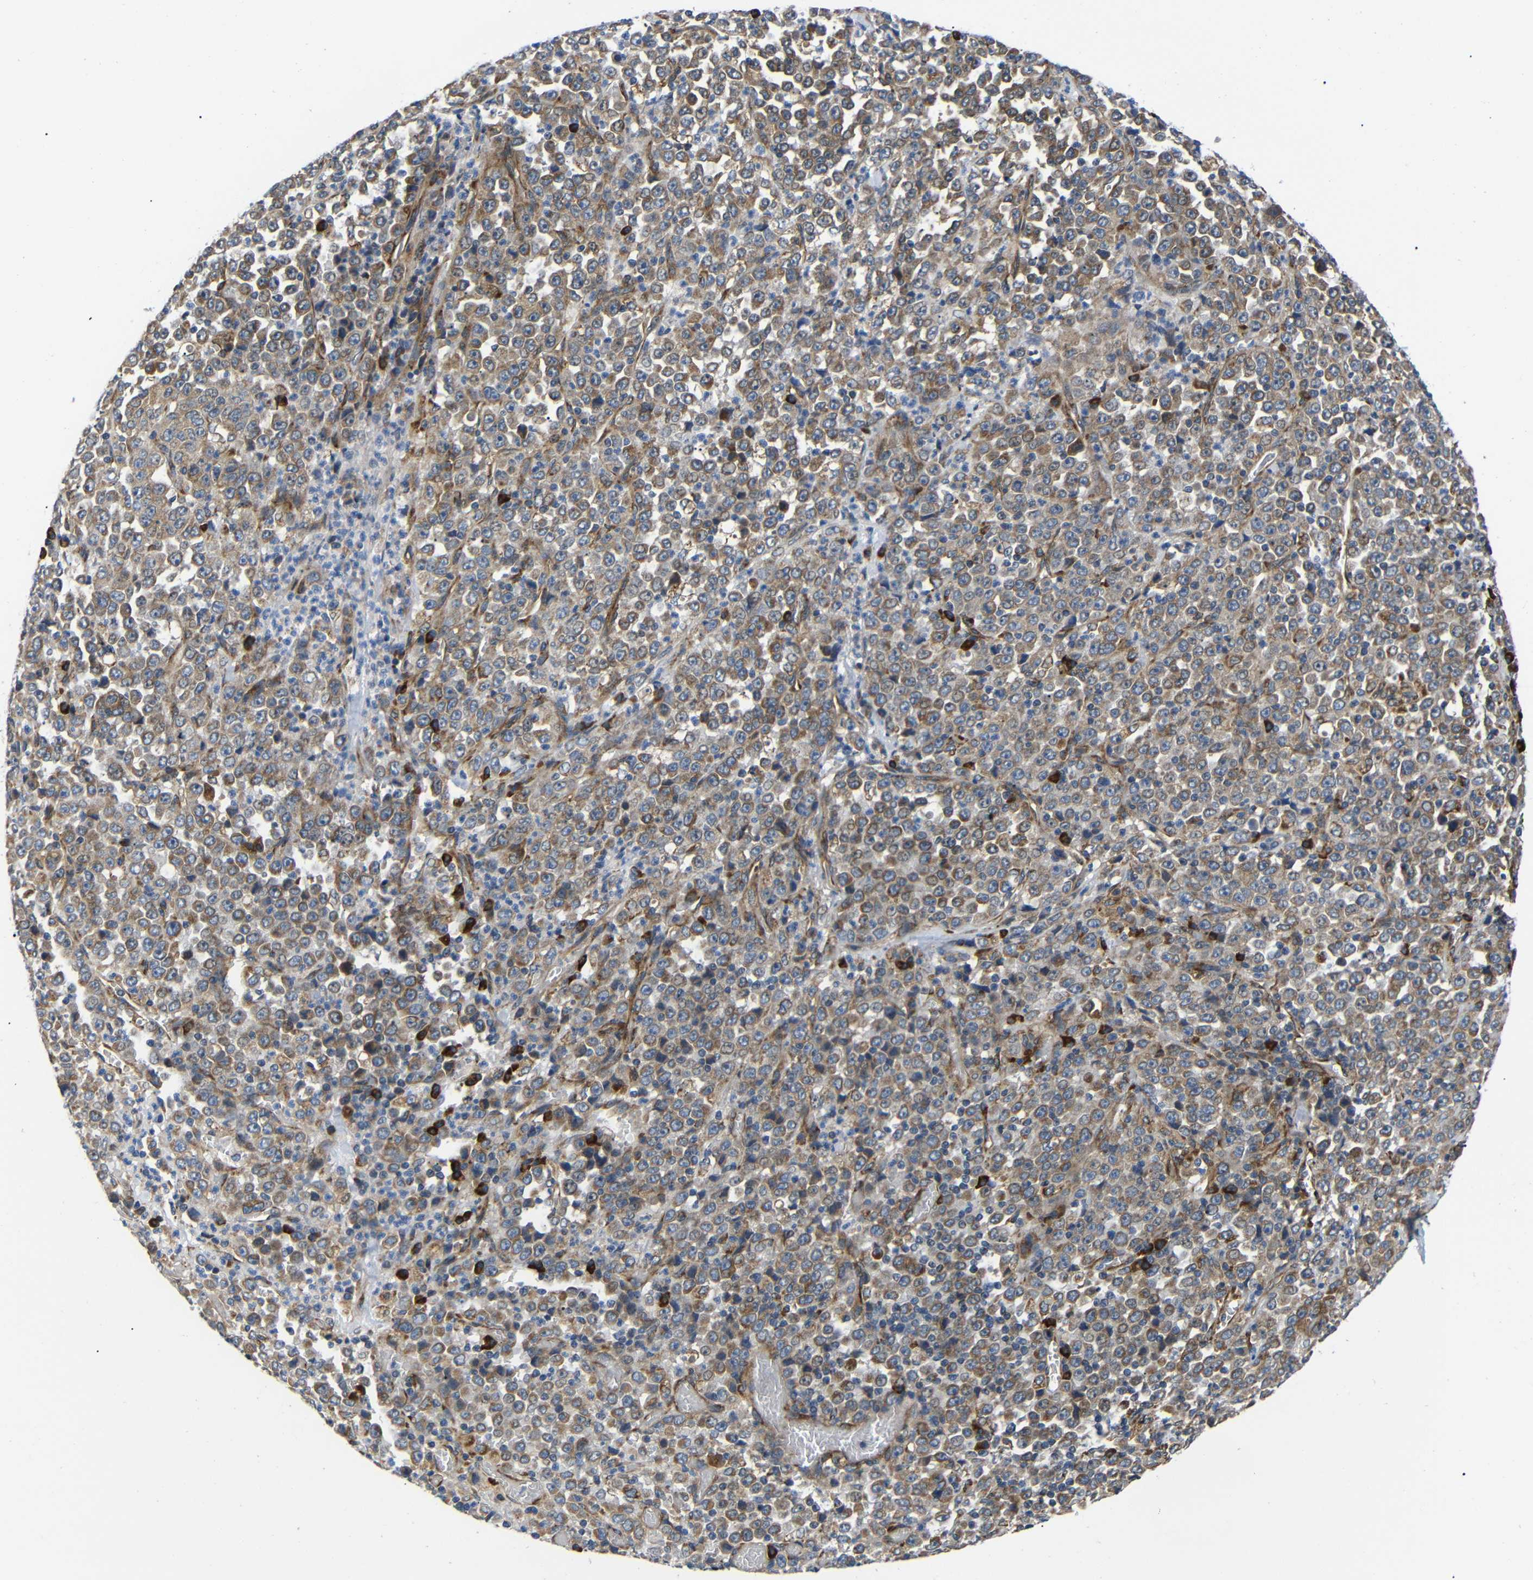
{"staining": {"intensity": "moderate", "quantity": "25%-75%", "location": "cytoplasmic/membranous"}, "tissue": "stomach cancer", "cell_type": "Tumor cells", "image_type": "cancer", "snomed": [{"axis": "morphology", "description": "Normal tissue, NOS"}, {"axis": "morphology", "description": "Adenocarcinoma, NOS"}, {"axis": "topography", "description": "Stomach, upper"}, {"axis": "topography", "description": "Stomach"}], "caption": "Adenocarcinoma (stomach) stained for a protein displays moderate cytoplasmic/membranous positivity in tumor cells.", "gene": "KANK4", "patient": {"sex": "male", "age": 59}}